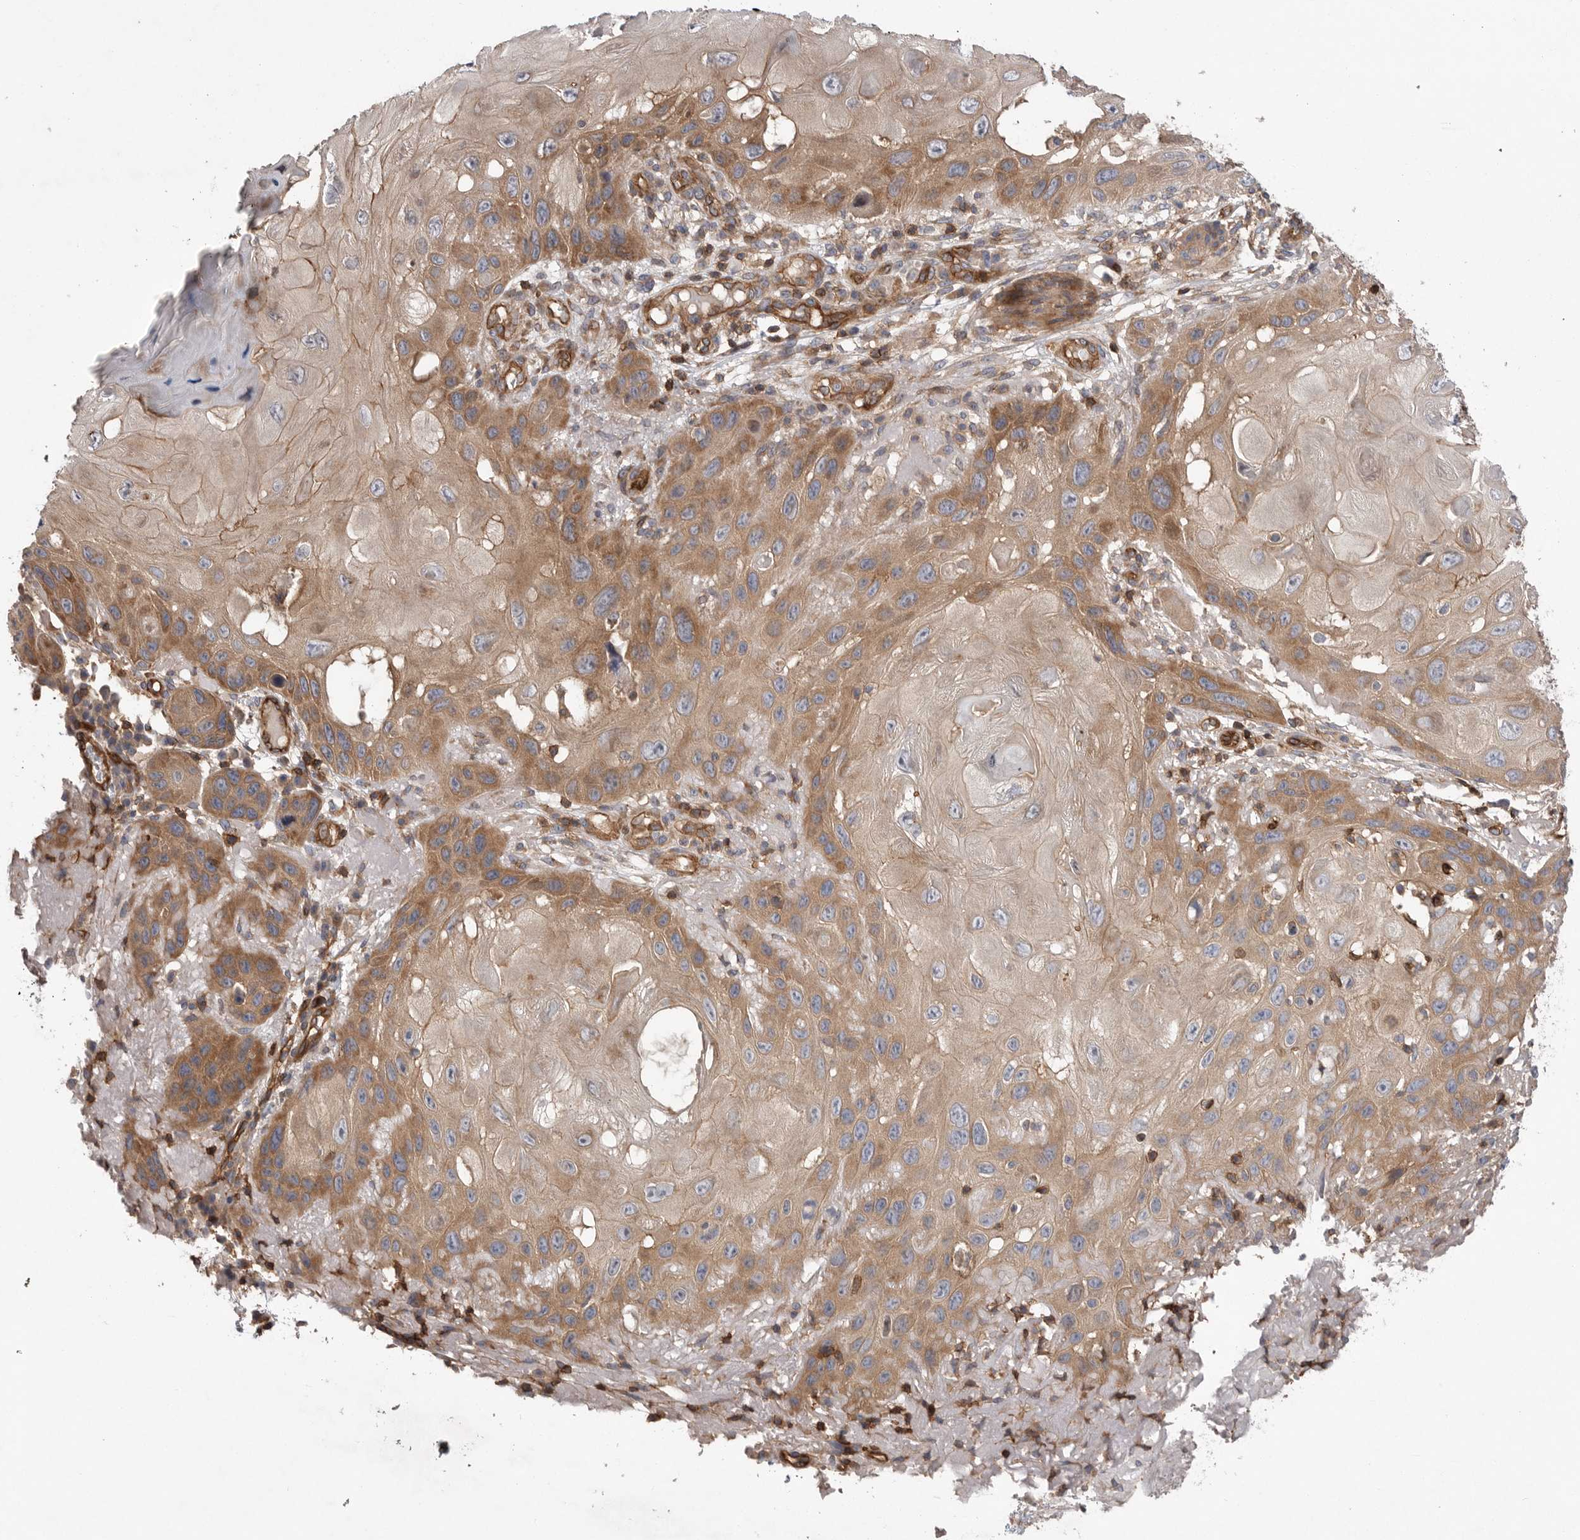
{"staining": {"intensity": "moderate", "quantity": ">75%", "location": "cytoplasmic/membranous"}, "tissue": "skin cancer", "cell_type": "Tumor cells", "image_type": "cancer", "snomed": [{"axis": "morphology", "description": "Normal tissue, NOS"}, {"axis": "morphology", "description": "Squamous cell carcinoma, NOS"}, {"axis": "topography", "description": "Skin"}], "caption": "This micrograph shows skin cancer stained with immunohistochemistry to label a protein in brown. The cytoplasmic/membranous of tumor cells show moderate positivity for the protein. Nuclei are counter-stained blue.", "gene": "PRKCH", "patient": {"sex": "female", "age": 96}}